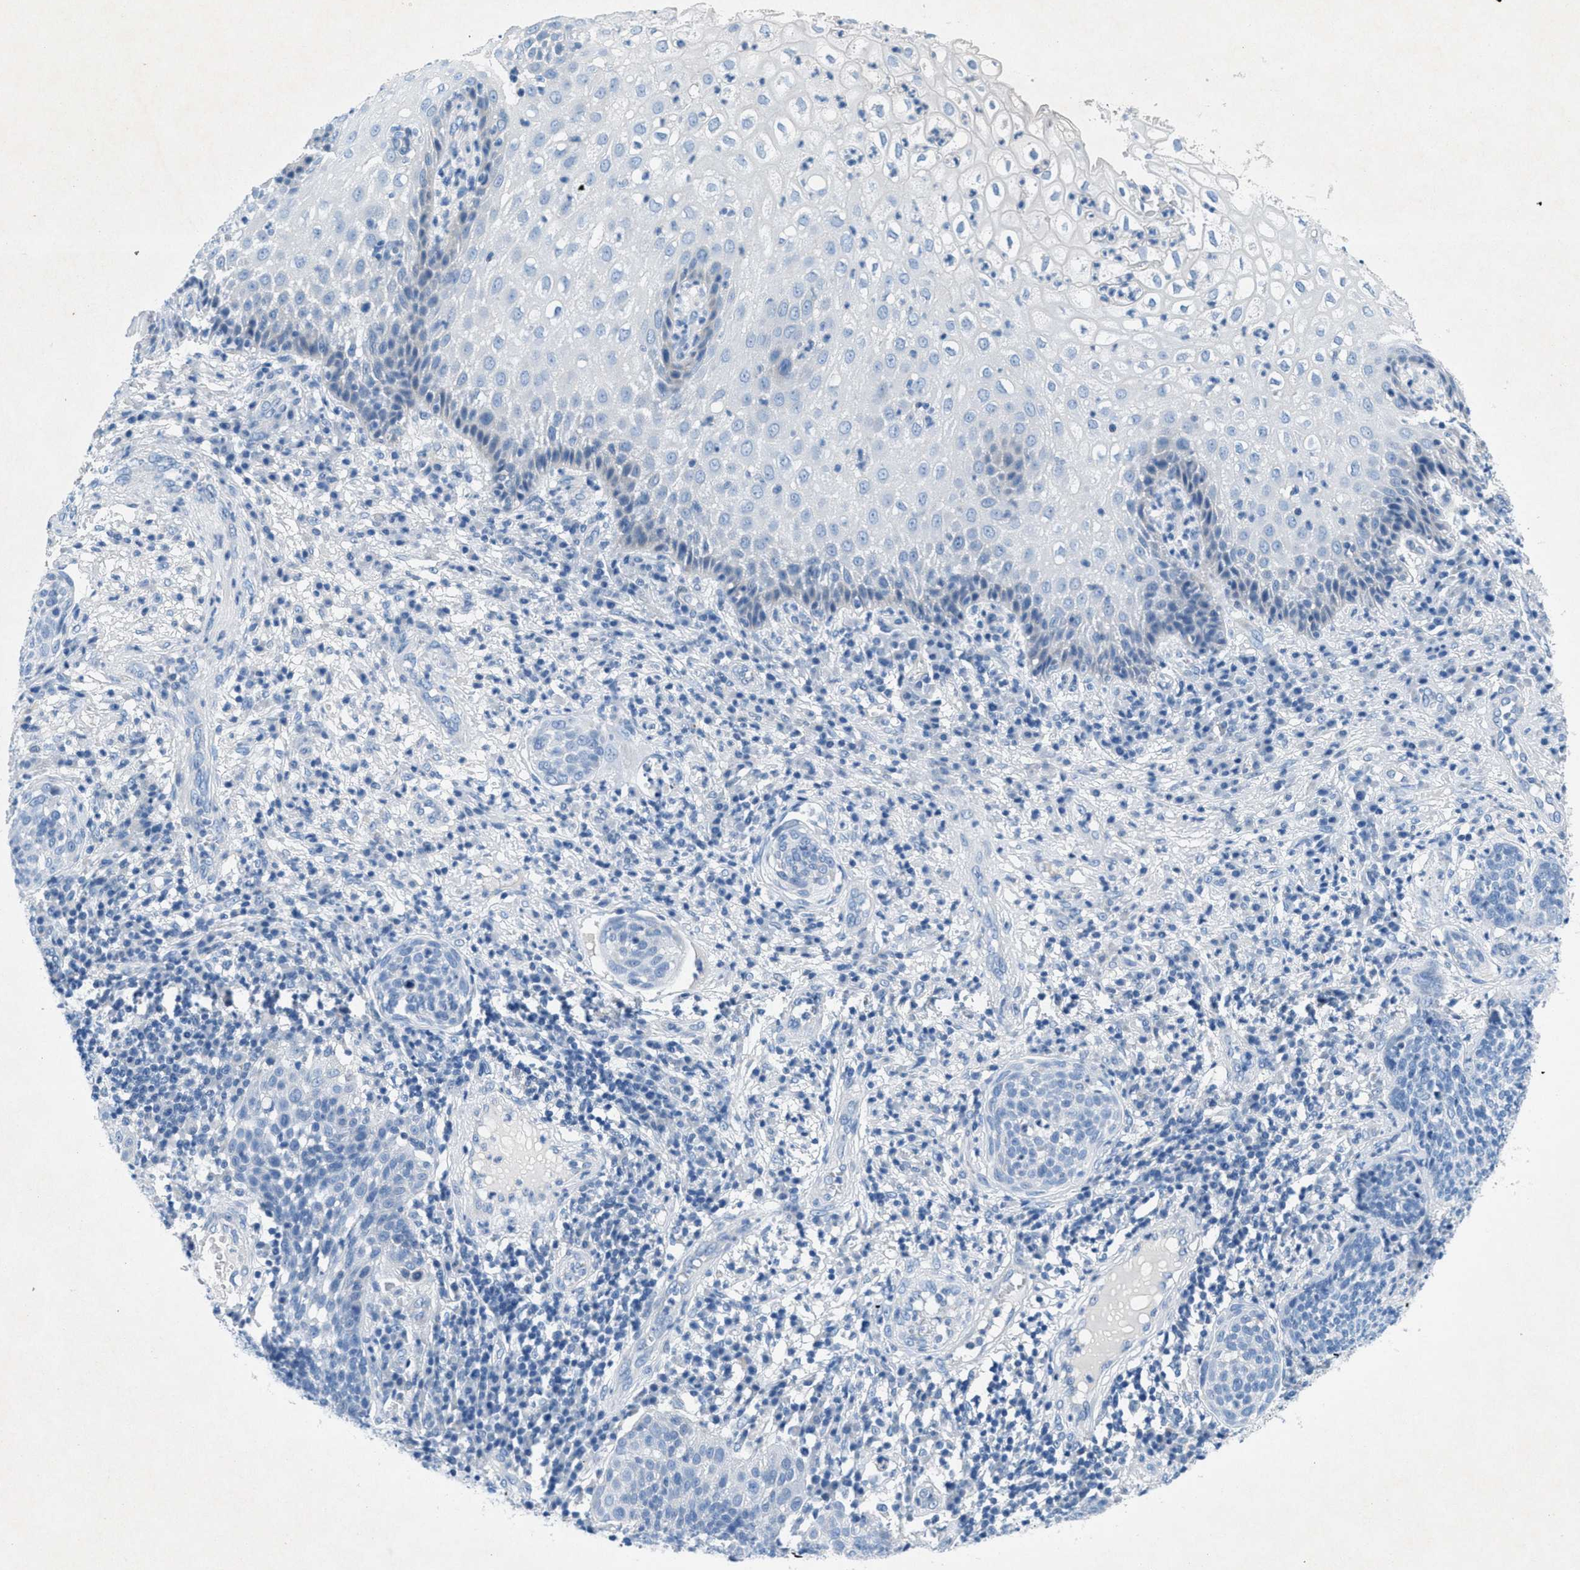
{"staining": {"intensity": "negative", "quantity": "none", "location": "none"}, "tissue": "cervical cancer", "cell_type": "Tumor cells", "image_type": "cancer", "snomed": [{"axis": "morphology", "description": "Squamous cell carcinoma, NOS"}, {"axis": "topography", "description": "Cervix"}], "caption": "Protein analysis of cervical cancer (squamous cell carcinoma) shows no significant positivity in tumor cells.", "gene": "GALNT17", "patient": {"sex": "female", "age": 34}}